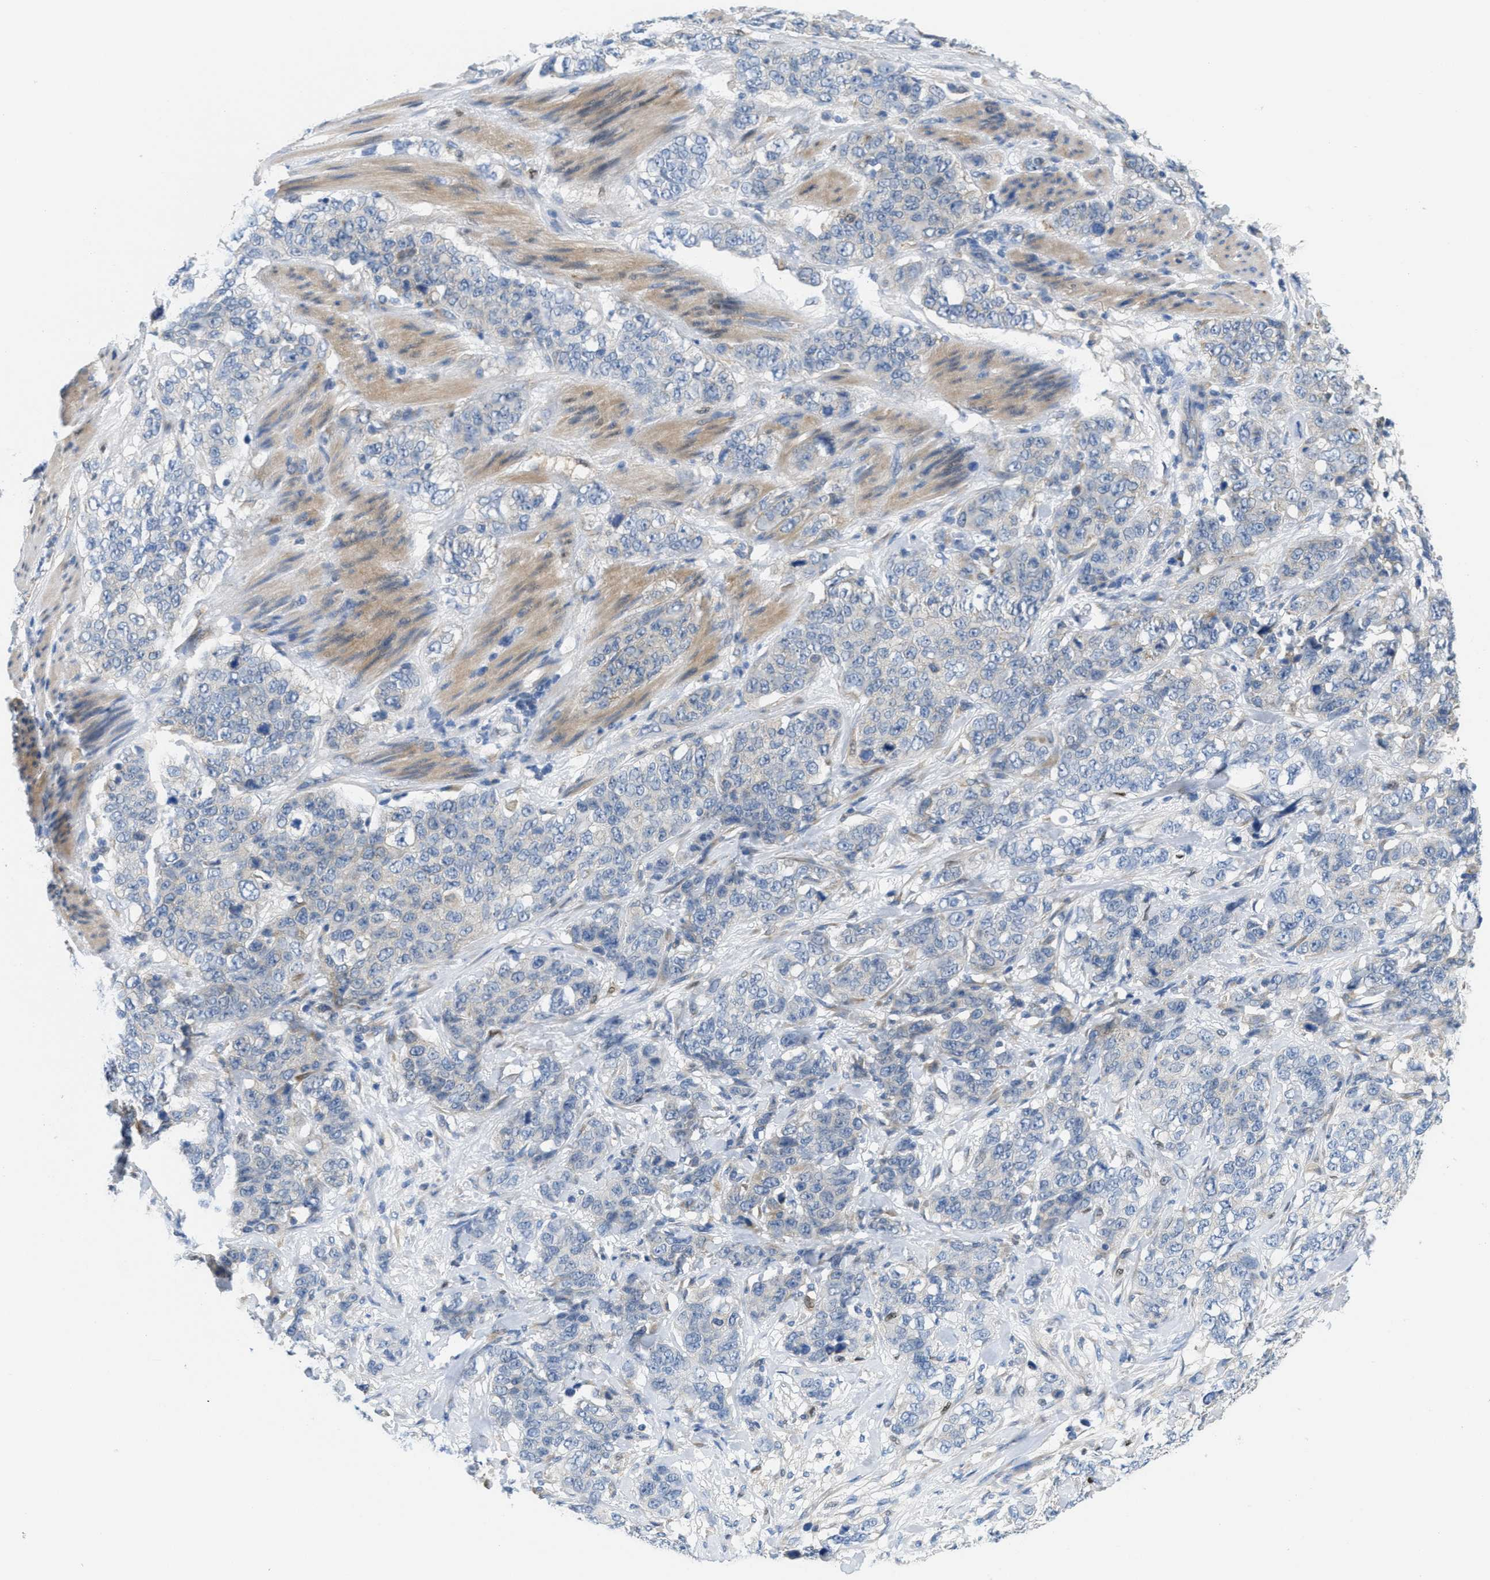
{"staining": {"intensity": "negative", "quantity": "none", "location": "none"}, "tissue": "stomach cancer", "cell_type": "Tumor cells", "image_type": "cancer", "snomed": [{"axis": "morphology", "description": "Adenocarcinoma, NOS"}, {"axis": "topography", "description": "Stomach"}], "caption": "The histopathology image shows no significant expression in tumor cells of stomach cancer (adenocarcinoma).", "gene": "PTDSS1", "patient": {"sex": "male", "age": 48}}